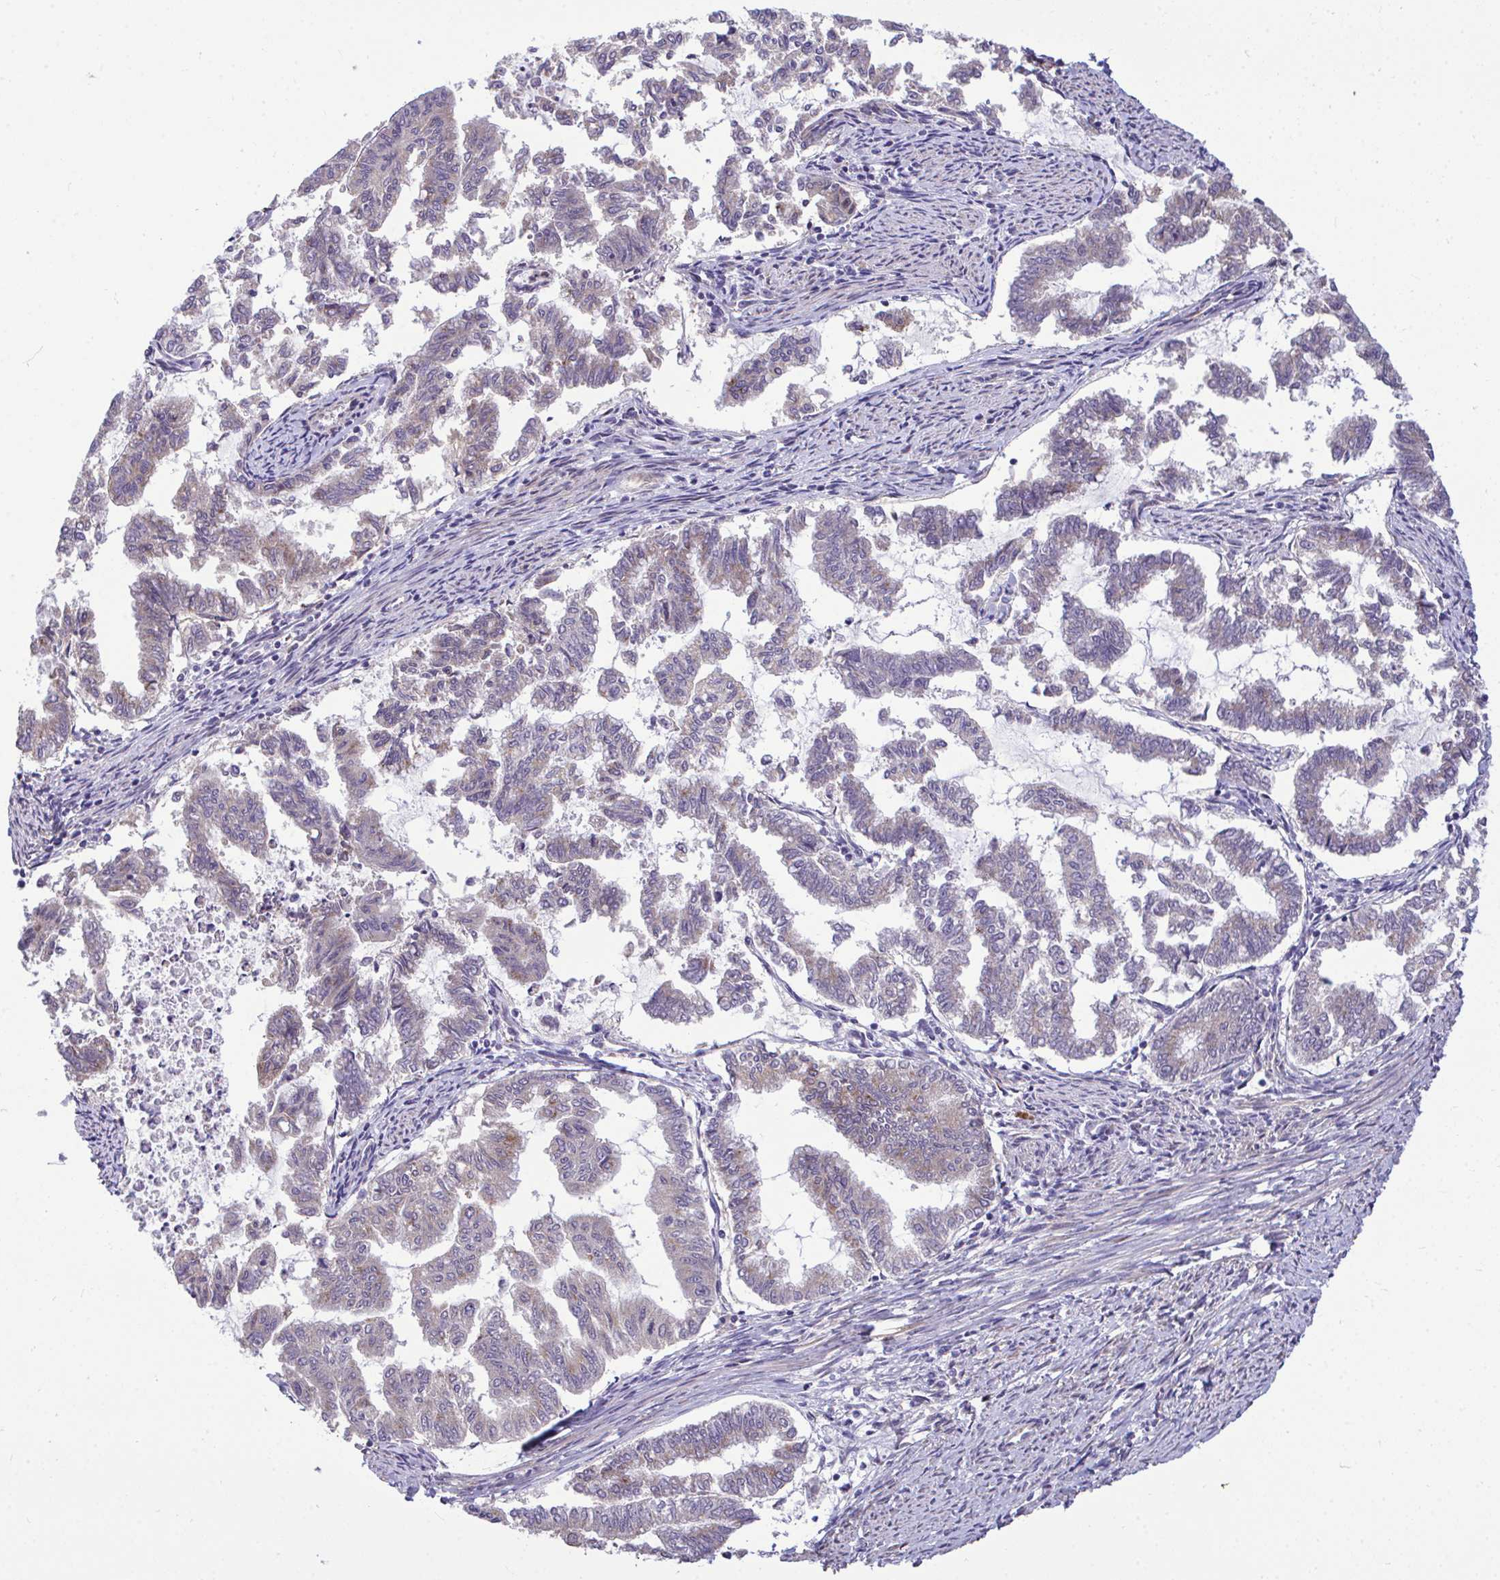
{"staining": {"intensity": "moderate", "quantity": "<25%", "location": "cytoplasmic/membranous"}, "tissue": "endometrial cancer", "cell_type": "Tumor cells", "image_type": "cancer", "snomed": [{"axis": "morphology", "description": "Adenocarcinoma, NOS"}, {"axis": "topography", "description": "Endometrium"}], "caption": "Endometrial cancer (adenocarcinoma) tissue displays moderate cytoplasmic/membranous expression in about <25% of tumor cells, visualized by immunohistochemistry.", "gene": "SARS2", "patient": {"sex": "female", "age": 79}}